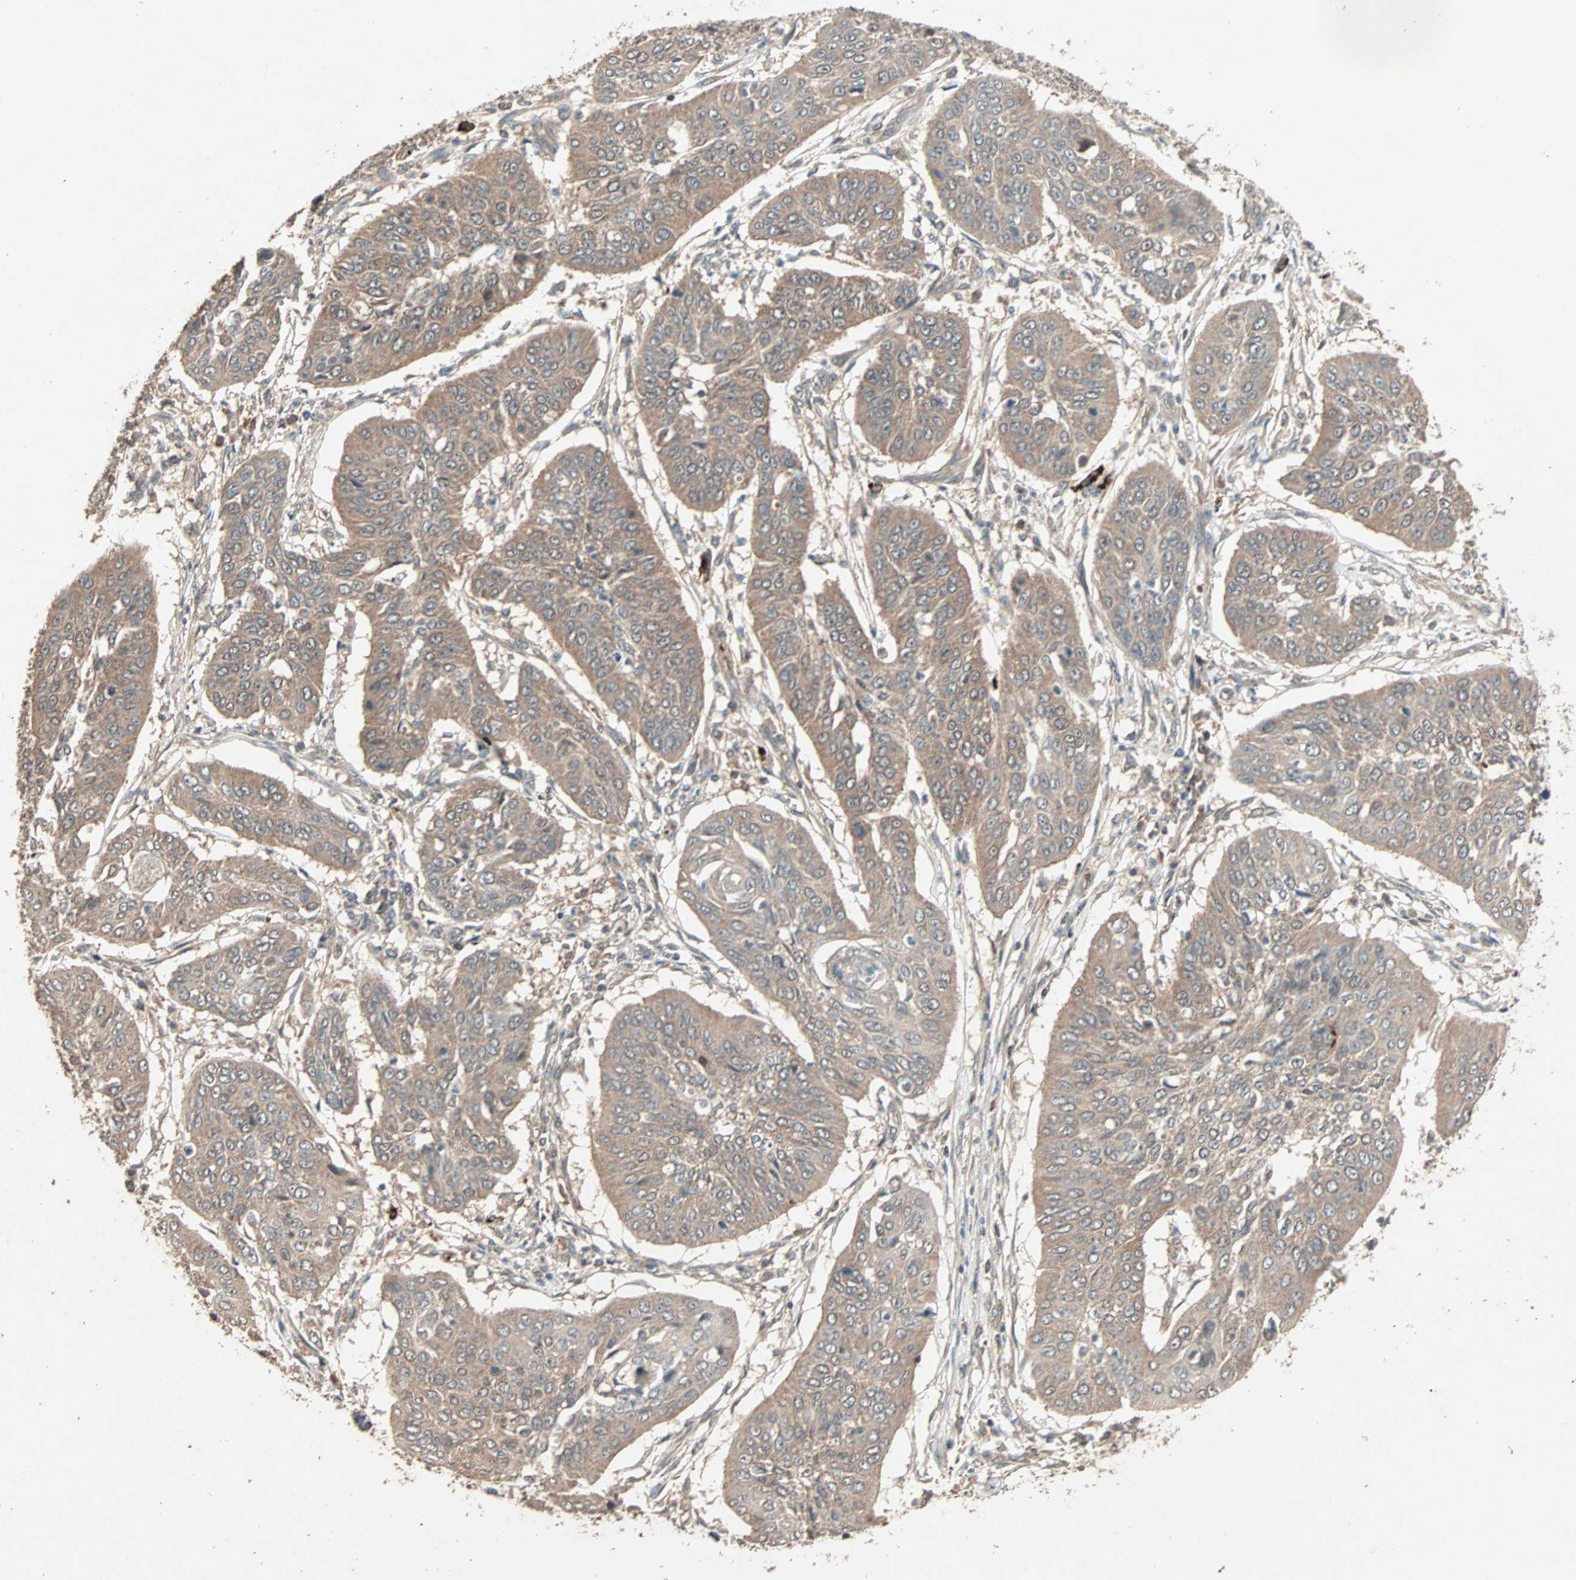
{"staining": {"intensity": "moderate", "quantity": ">75%", "location": "cytoplasmic/membranous"}, "tissue": "cervical cancer", "cell_type": "Tumor cells", "image_type": "cancer", "snomed": [{"axis": "morphology", "description": "Normal tissue, NOS"}, {"axis": "morphology", "description": "Squamous cell carcinoma, NOS"}, {"axis": "topography", "description": "Cervix"}], "caption": "Moderate cytoplasmic/membranous staining for a protein is appreciated in about >75% of tumor cells of cervical cancer (squamous cell carcinoma) using immunohistochemistry (IHC).", "gene": "UBAC1", "patient": {"sex": "female", "age": 39}}